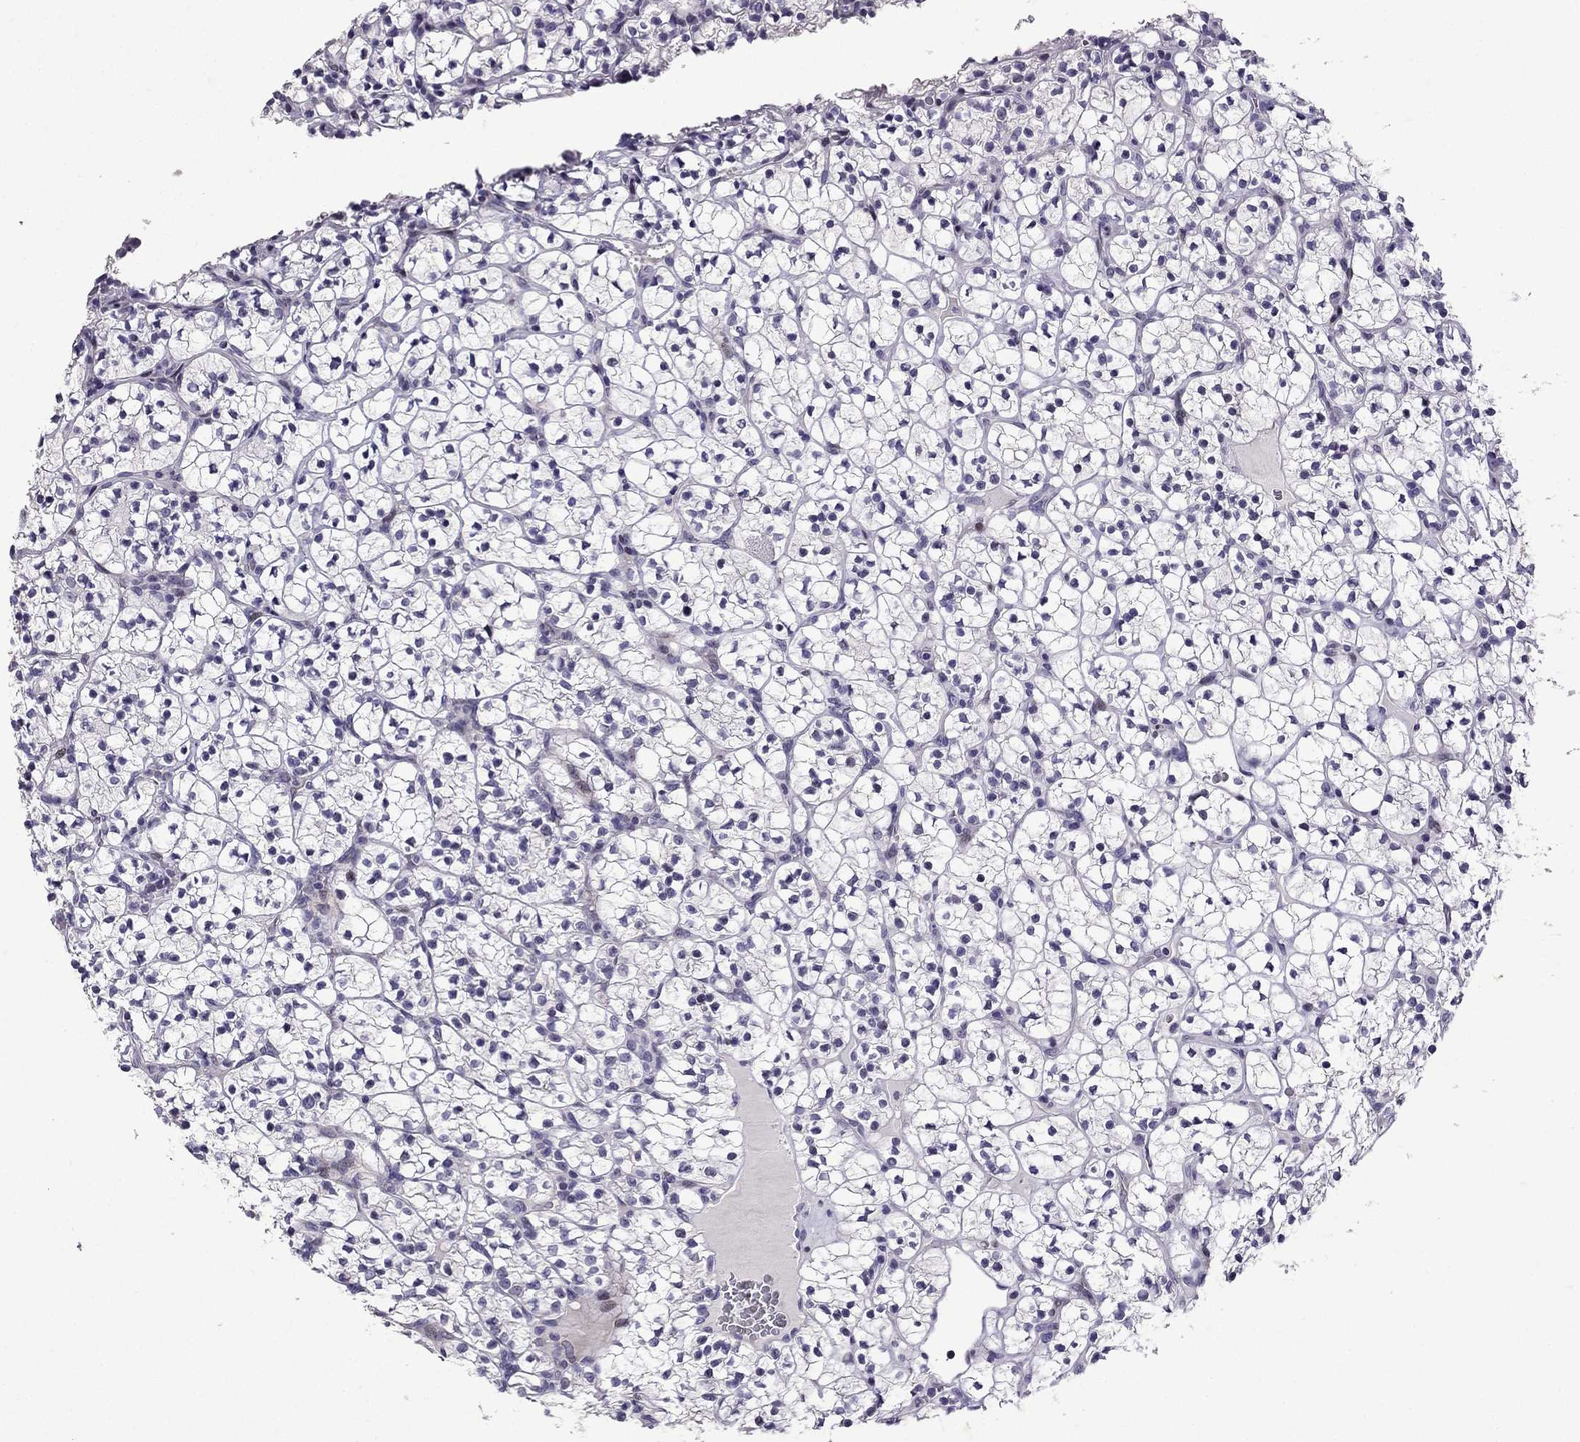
{"staining": {"intensity": "negative", "quantity": "none", "location": "none"}, "tissue": "renal cancer", "cell_type": "Tumor cells", "image_type": "cancer", "snomed": [{"axis": "morphology", "description": "Adenocarcinoma, NOS"}, {"axis": "topography", "description": "Kidney"}], "caption": "Immunohistochemical staining of renal cancer (adenocarcinoma) exhibits no significant expression in tumor cells.", "gene": "TTN", "patient": {"sex": "female", "age": 89}}